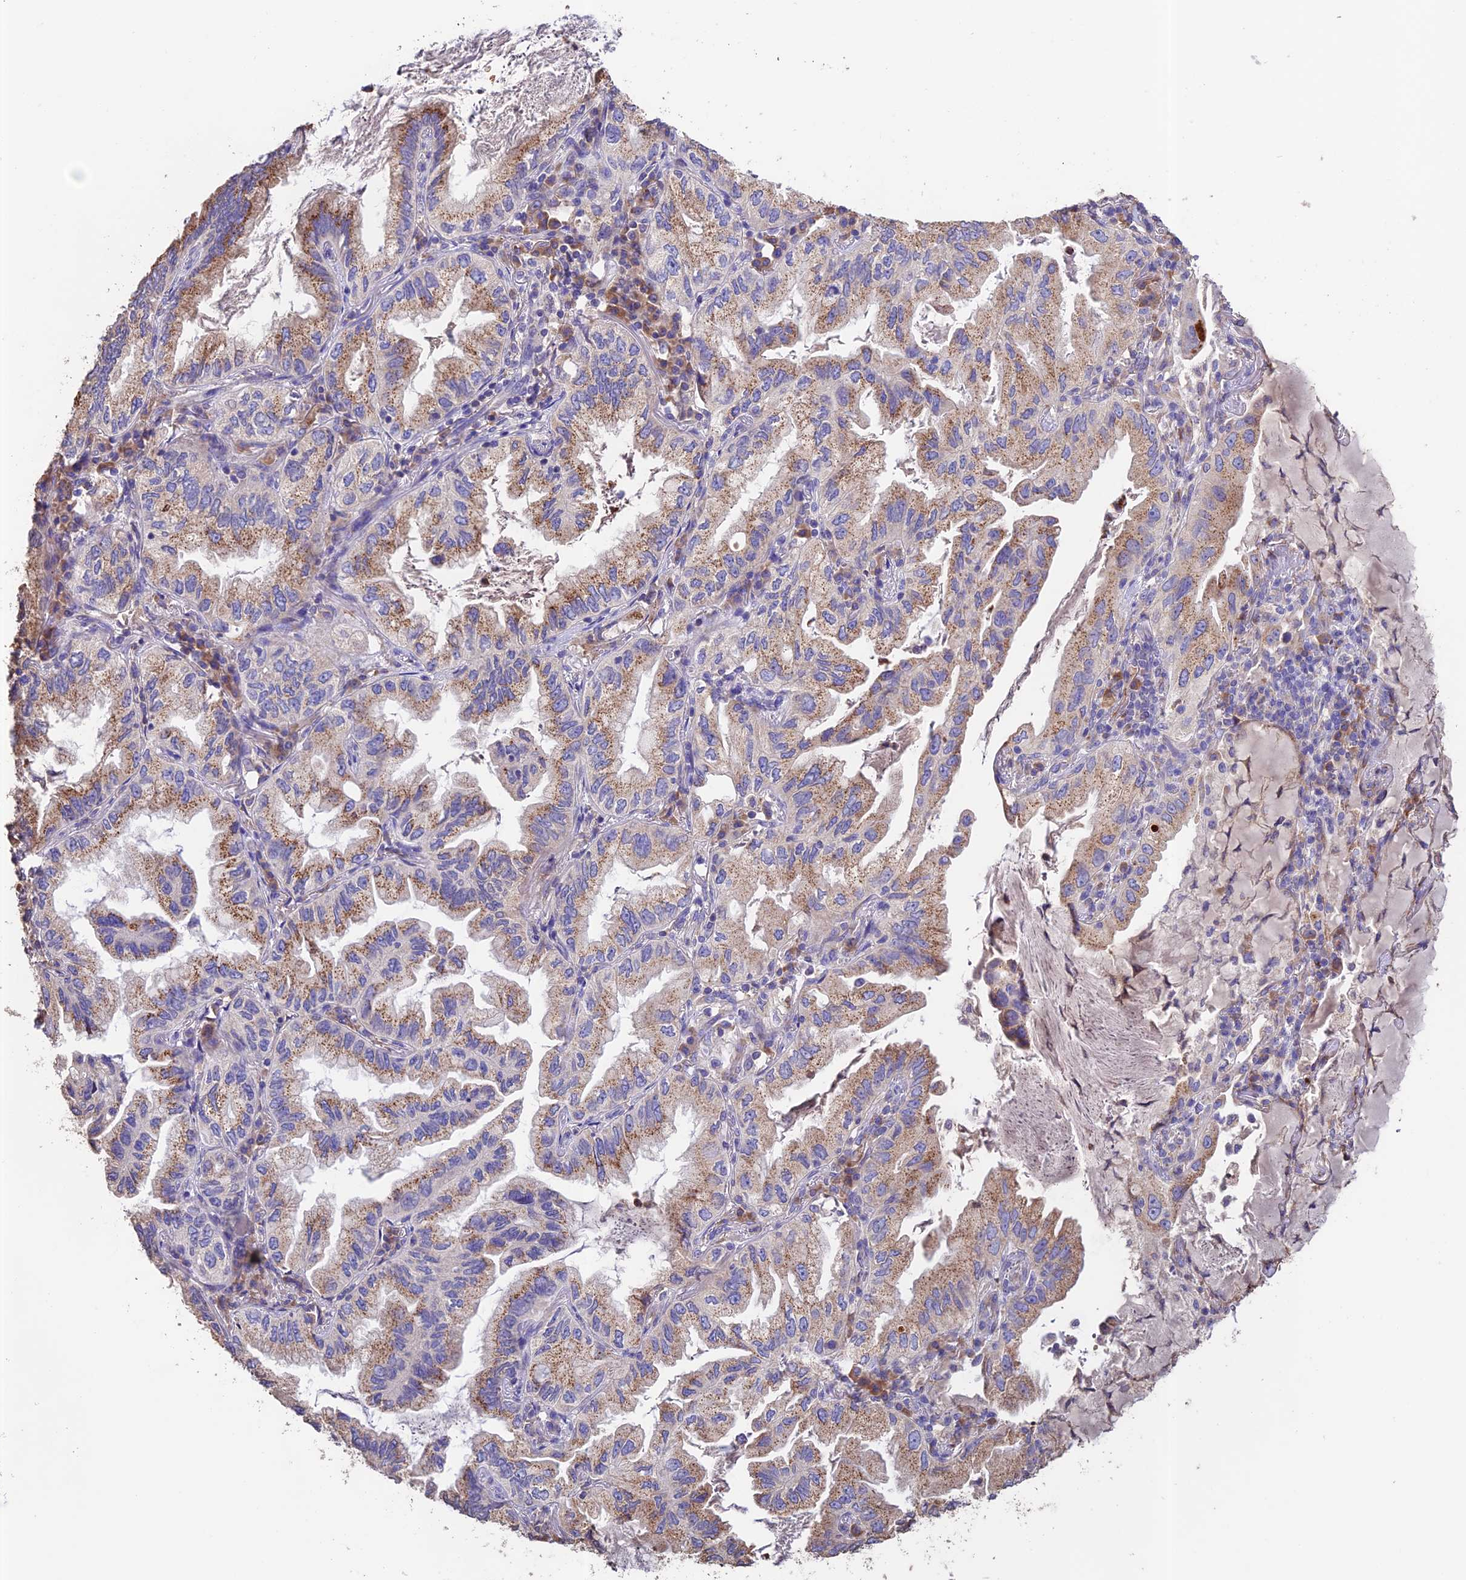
{"staining": {"intensity": "moderate", "quantity": ">75%", "location": "cytoplasmic/membranous"}, "tissue": "lung cancer", "cell_type": "Tumor cells", "image_type": "cancer", "snomed": [{"axis": "morphology", "description": "Adenocarcinoma, NOS"}, {"axis": "topography", "description": "Lung"}], "caption": "Protein staining of lung cancer (adenocarcinoma) tissue displays moderate cytoplasmic/membranous expression in about >75% of tumor cells. The staining was performed using DAB (3,3'-diaminobenzidine), with brown indicating positive protein expression. Nuclei are stained blue with hematoxylin.", "gene": "EMC3", "patient": {"sex": "female", "age": 69}}